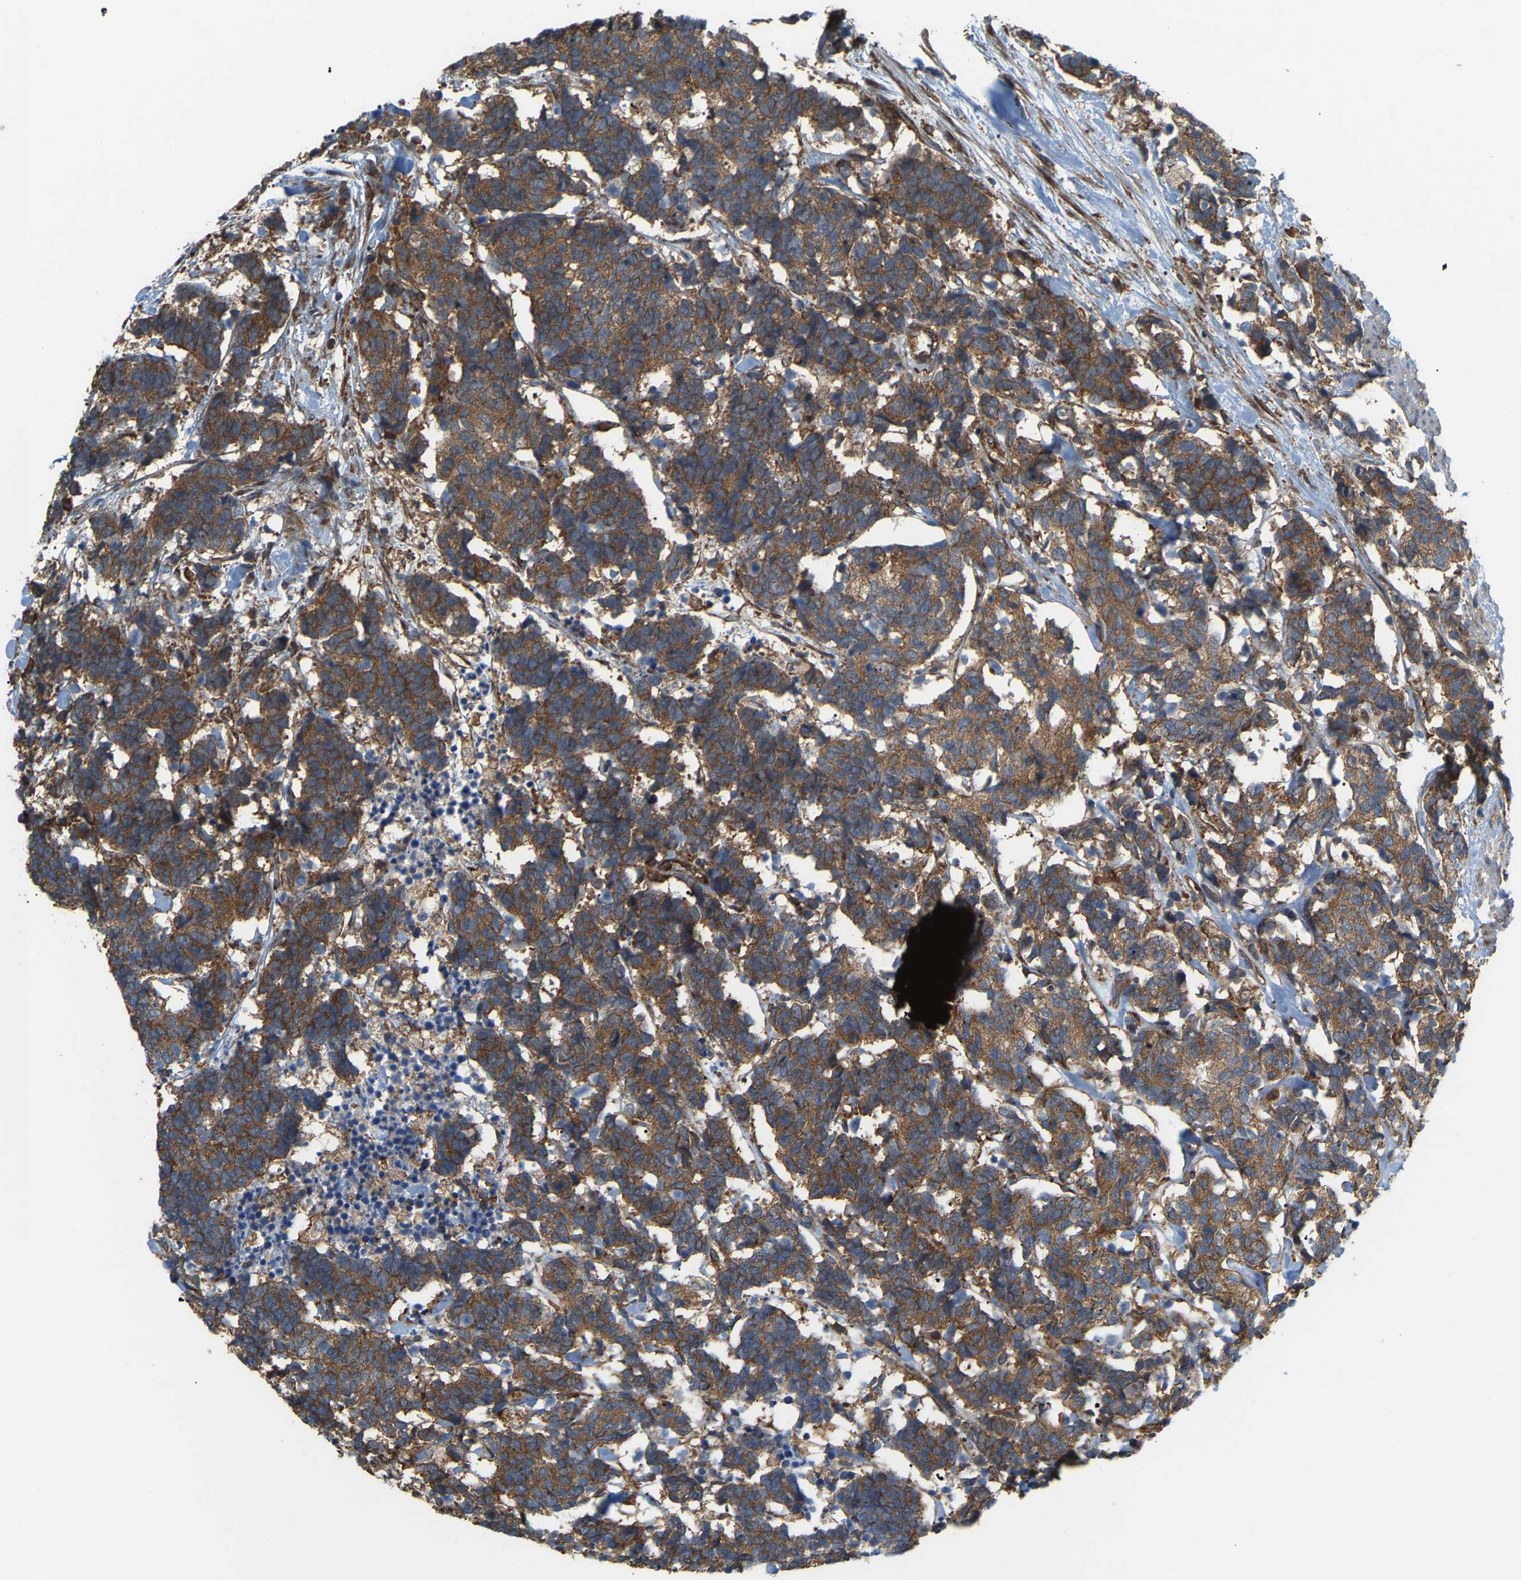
{"staining": {"intensity": "strong", "quantity": ">75%", "location": "cytoplasmic/membranous"}, "tissue": "carcinoid", "cell_type": "Tumor cells", "image_type": "cancer", "snomed": [{"axis": "morphology", "description": "Carcinoma, NOS"}, {"axis": "morphology", "description": "Carcinoid, malignant, NOS"}, {"axis": "topography", "description": "Urinary bladder"}], "caption": "This histopathology image shows immunohistochemistry (IHC) staining of carcinoid (malignant), with high strong cytoplasmic/membranous positivity in about >75% of tumor cells.", "gene": "PICALM", "patient": {"sex": "male", "age": 57}}